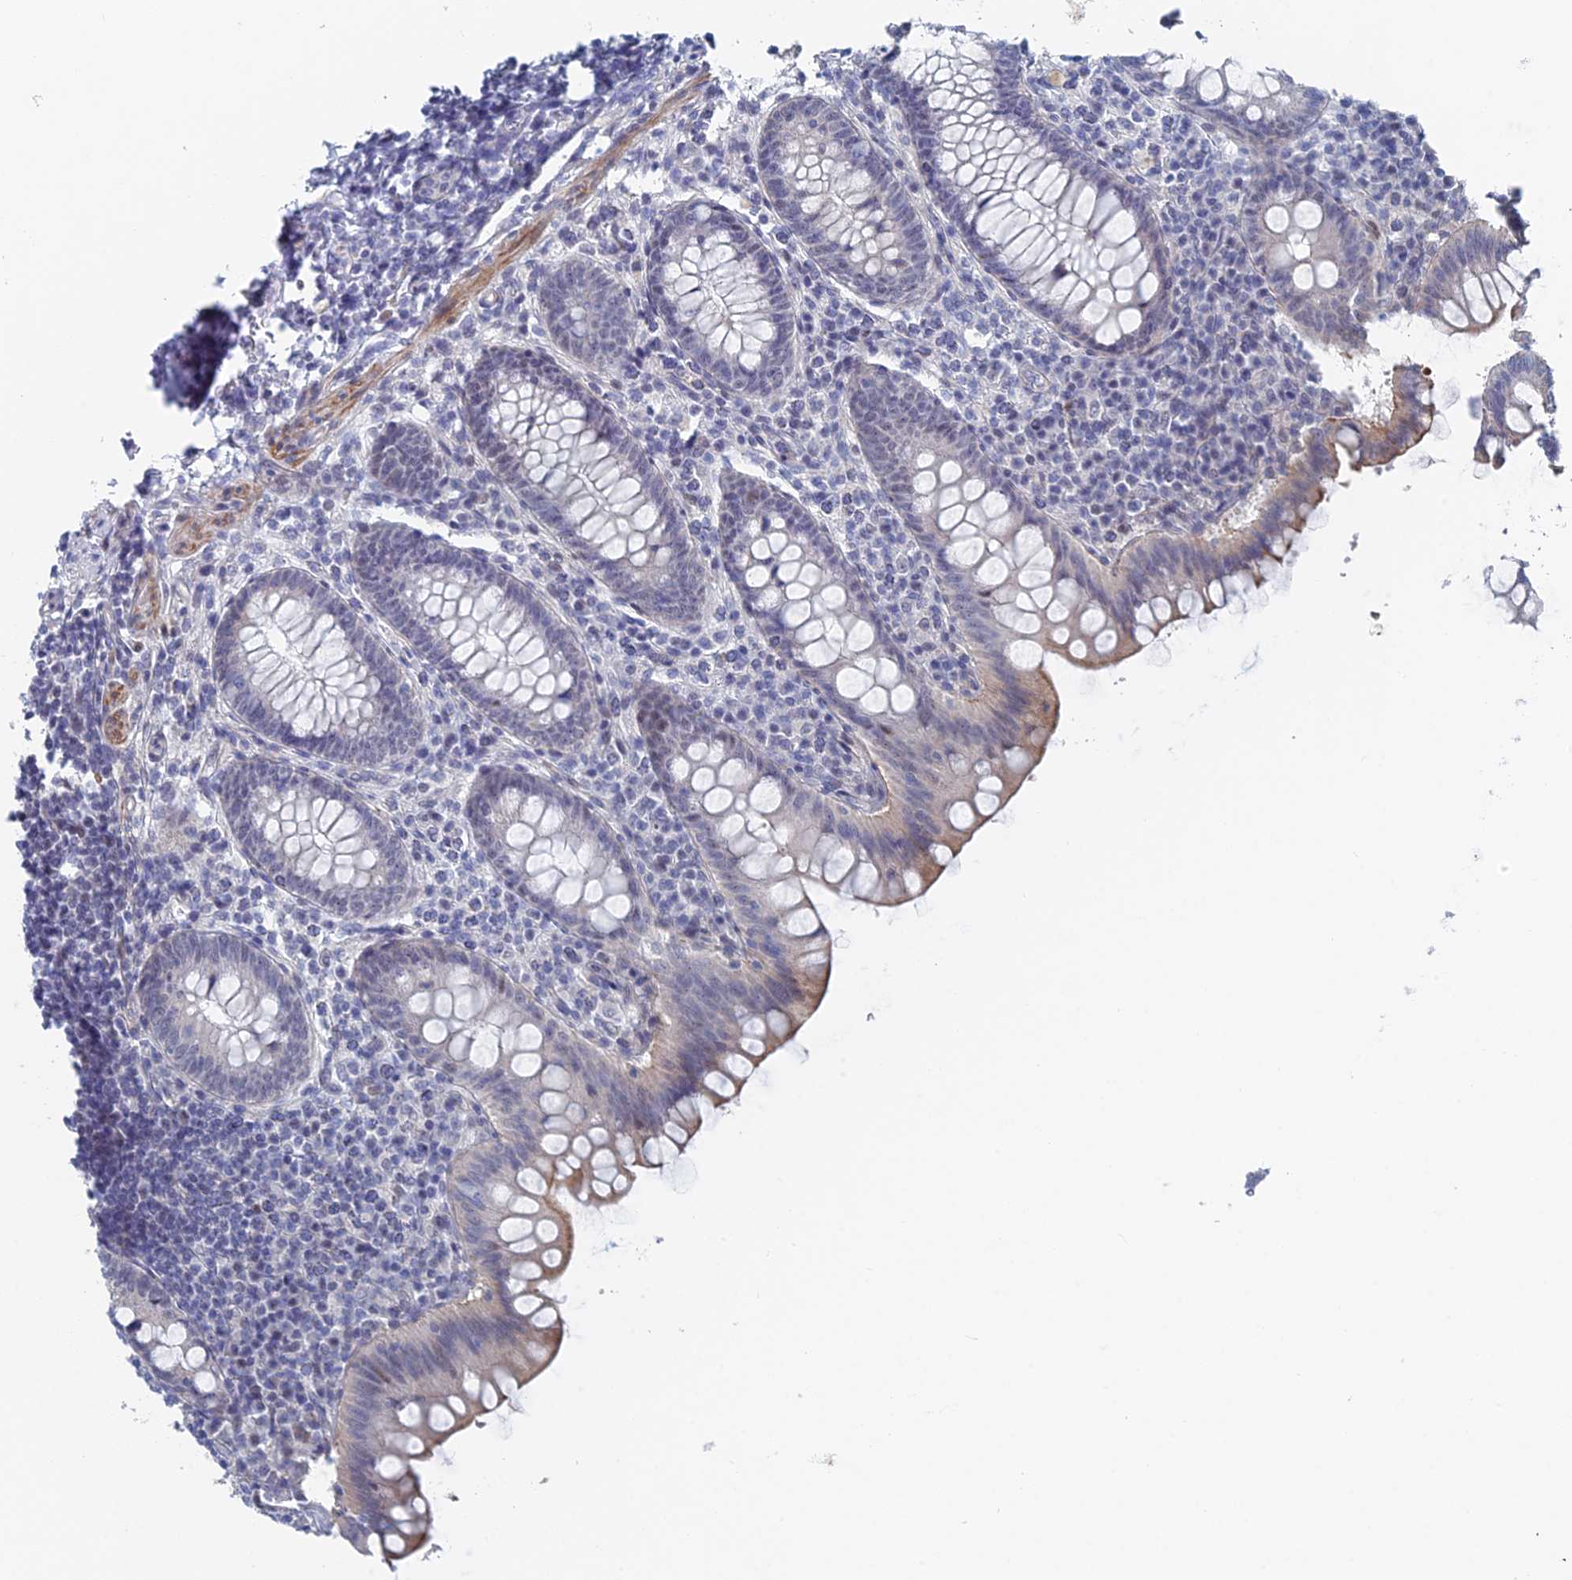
{"staining": {"intensity": "moderate", "quantity": "<25%", "location": "cytoplasmic/membranous"}, "tissue": "appendix", "cell_type": "Glandular cells", "image_type": "normal", "snomed": [{"axis": "morphology", "description": "Normal tissue, NOS"}, {"axis": "topography", "description": "Appendix"}], "caption": "The micrograph shows staining of unremarkable appendix, revealing moderate cytoplasmic/membranous protein expression (brown color) within glandular cells. (Brightfield microscopy of DAB IHC at high magnification).", "gene": "GMNC", "patient": {"sex": "female", "age": 33}}